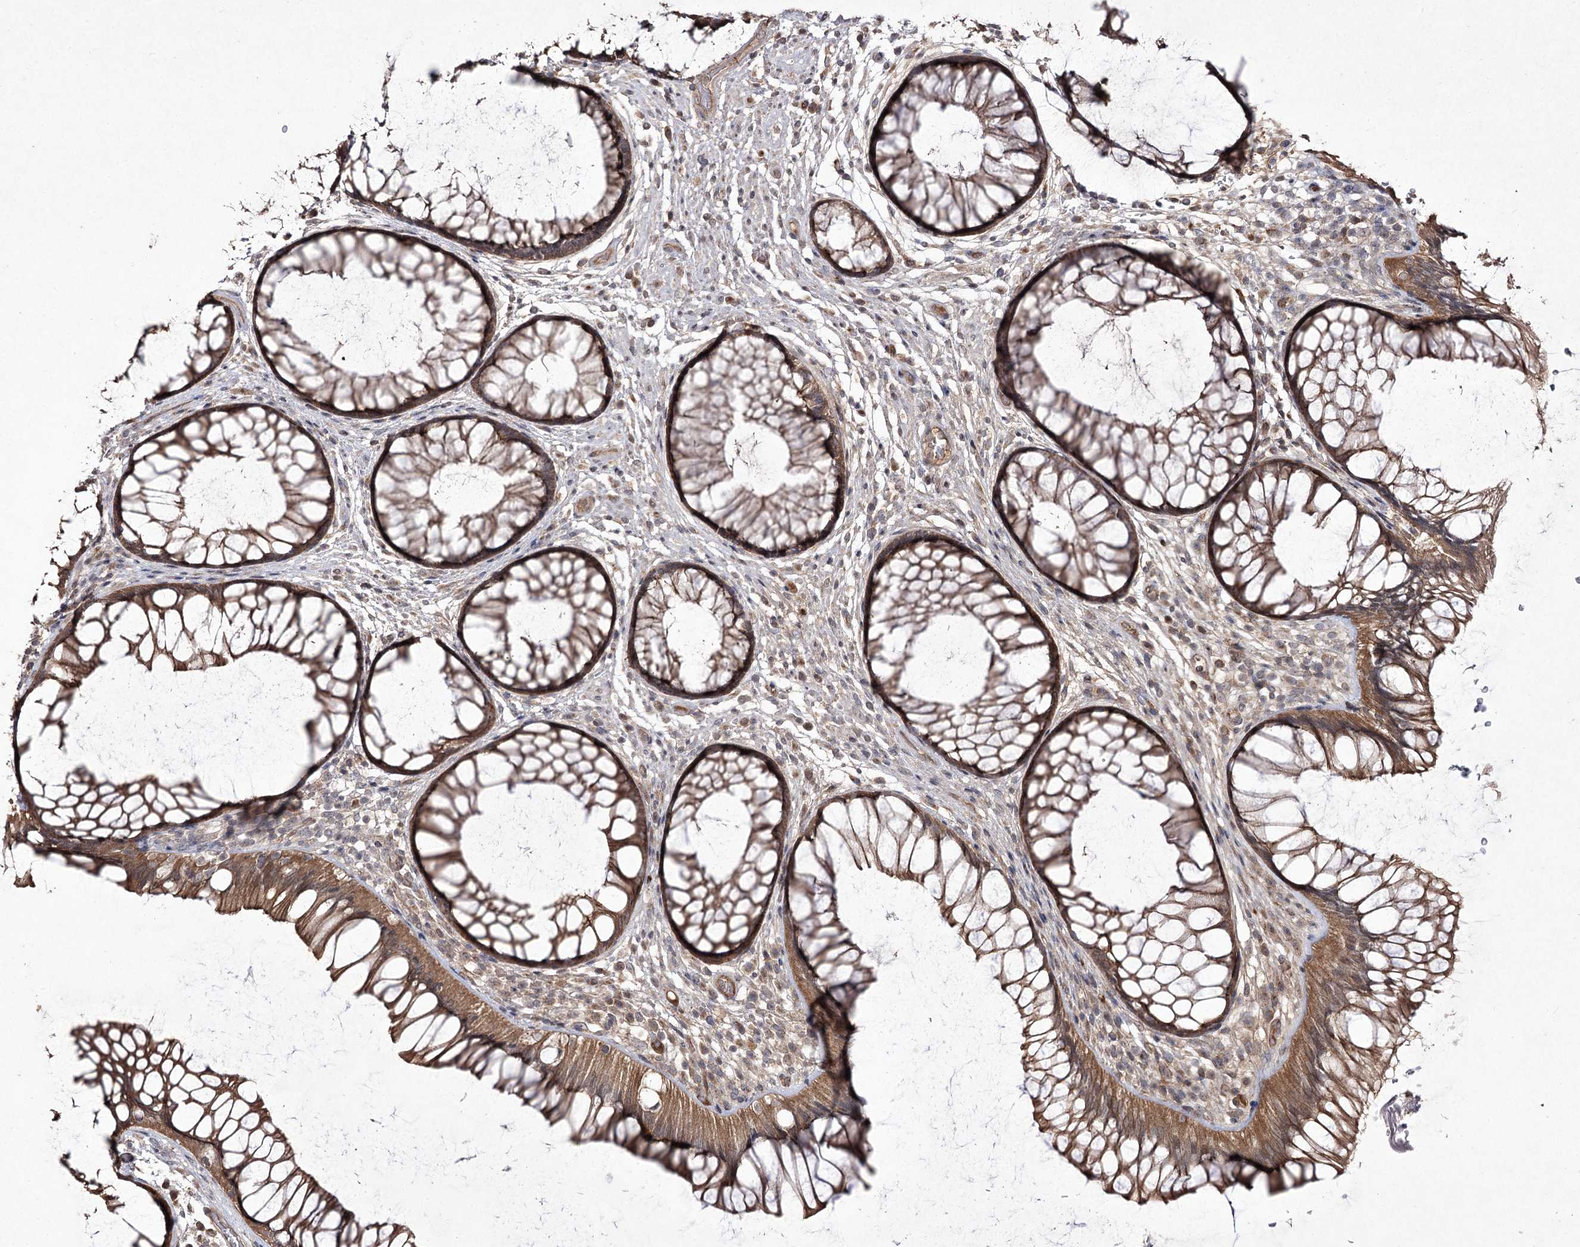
{"staining": {"intensity": "moderate", "quantity": ">75%", "location": "cytoplasmic/membranous"}, "tissue": "rectum", "cell_type": "Glandular cells", "image_type": "normal", "snomed": [{"axis": "morphology", "description": "Normal tissue, NOS"}, {"axis": "topography", "description": "Rectum"}], "caption": "Immunohistochemical staining of unremarkable human rectum reveals medium levels of moderate cytoplasmic/membranous expression in about >75% of glandular cells. Immunohistochemistry stains the protein in brown and the nuclei are stained blue.", "gene": "FANCL", "patient": {"sex": "male", "age": 51}}